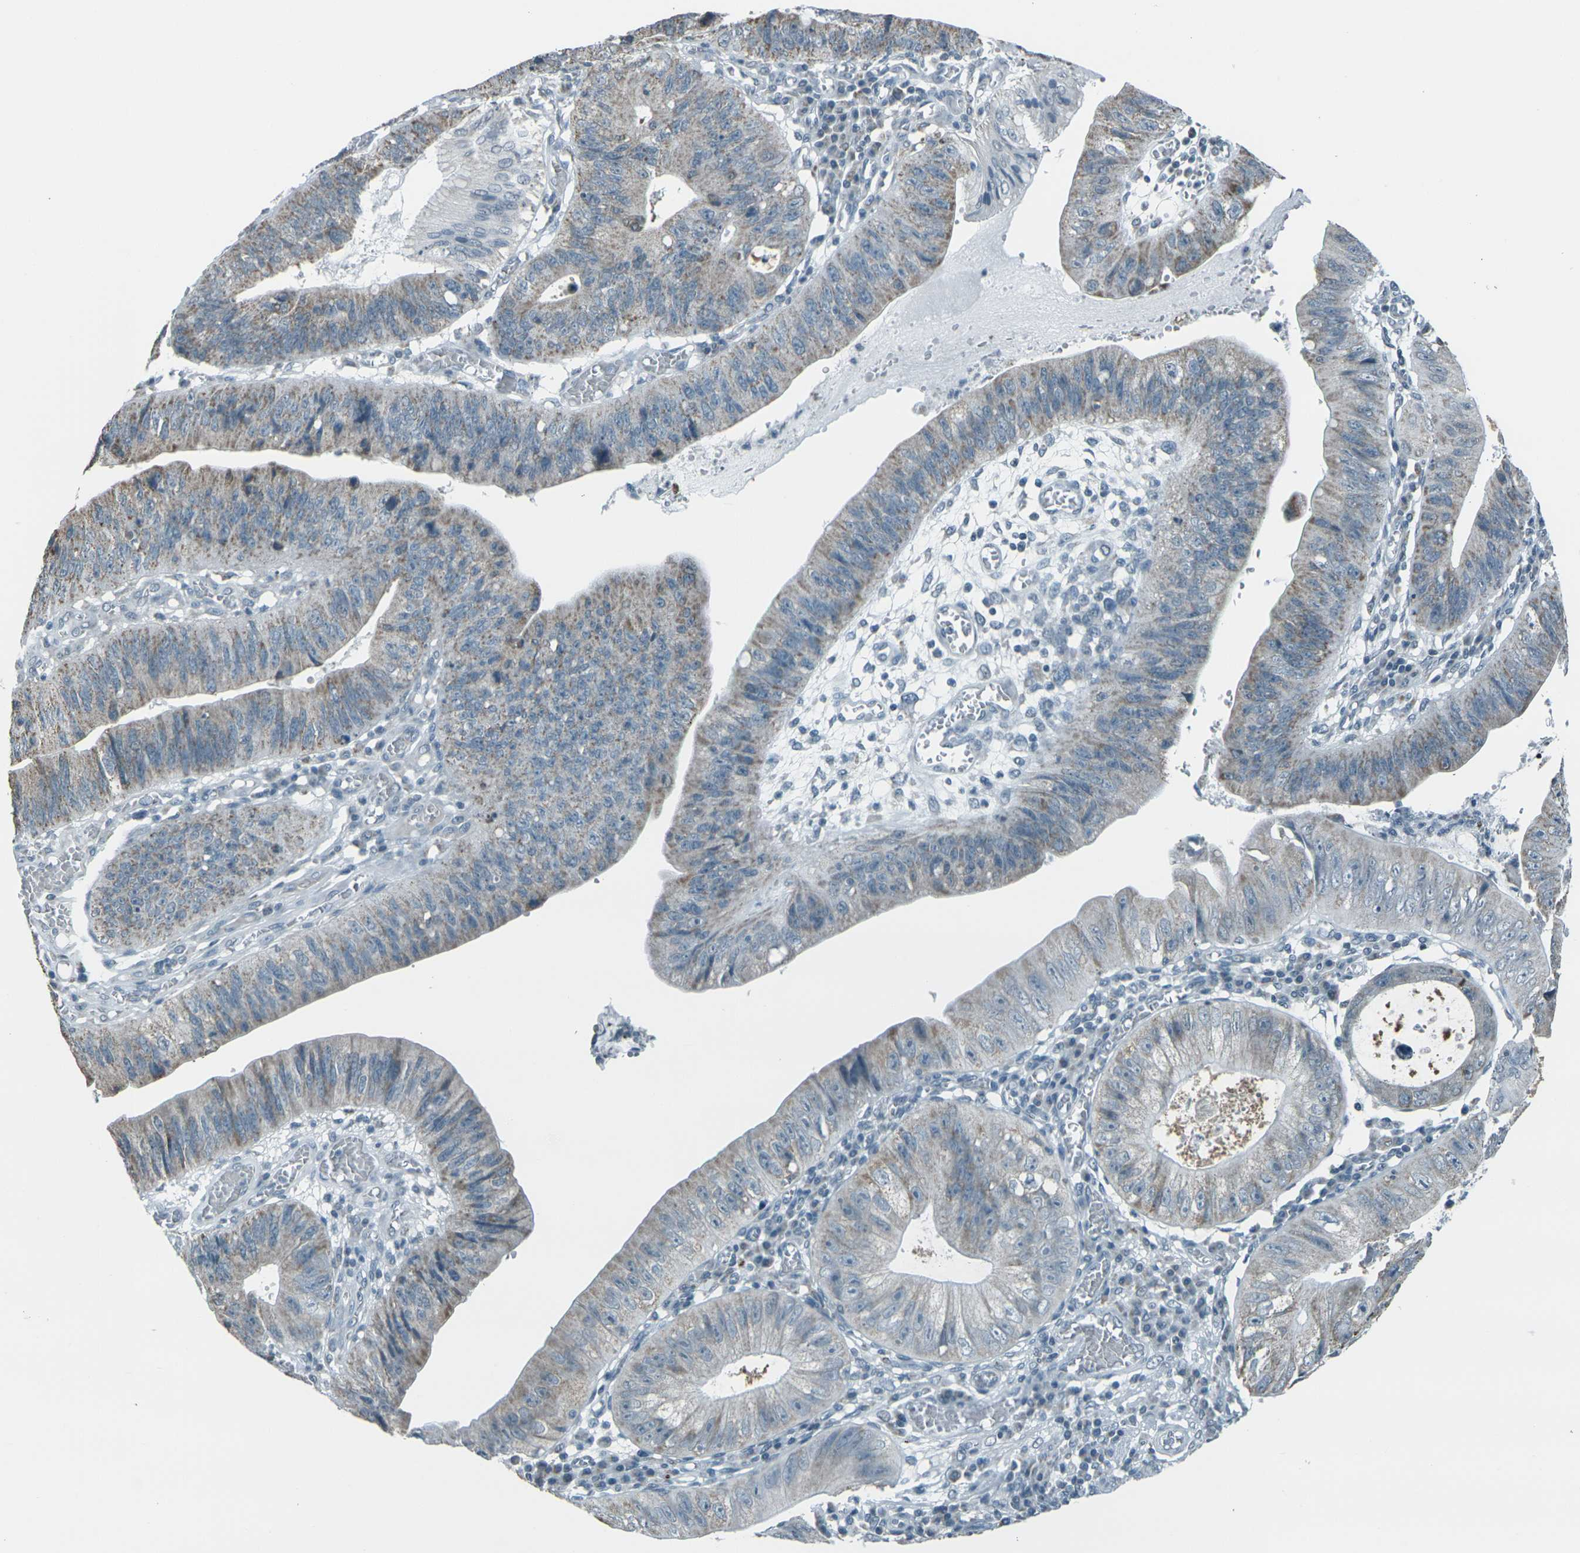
{"staining": {"intensity": "moderate", "quantity": "<25%", "location": "cytoplasmic/membranous"}, "tissue": "stomach cancer", "cell_type": "Tumor cells", "image_type": "cancer", "snomed": [{"axis": "morphology", "description": "Adenocarcinoma, NOS"}, {"axis": "topography", "description": "Stomach"}], "caption": "Stomach adenocarcinoma stained for a protein (brown) exhibits moderate cytoplasmic/membranous positive staining in approximately <25% of tumor cells.", "gene": "H2BC1", "patient": {"sex": "male", "age": 59}}